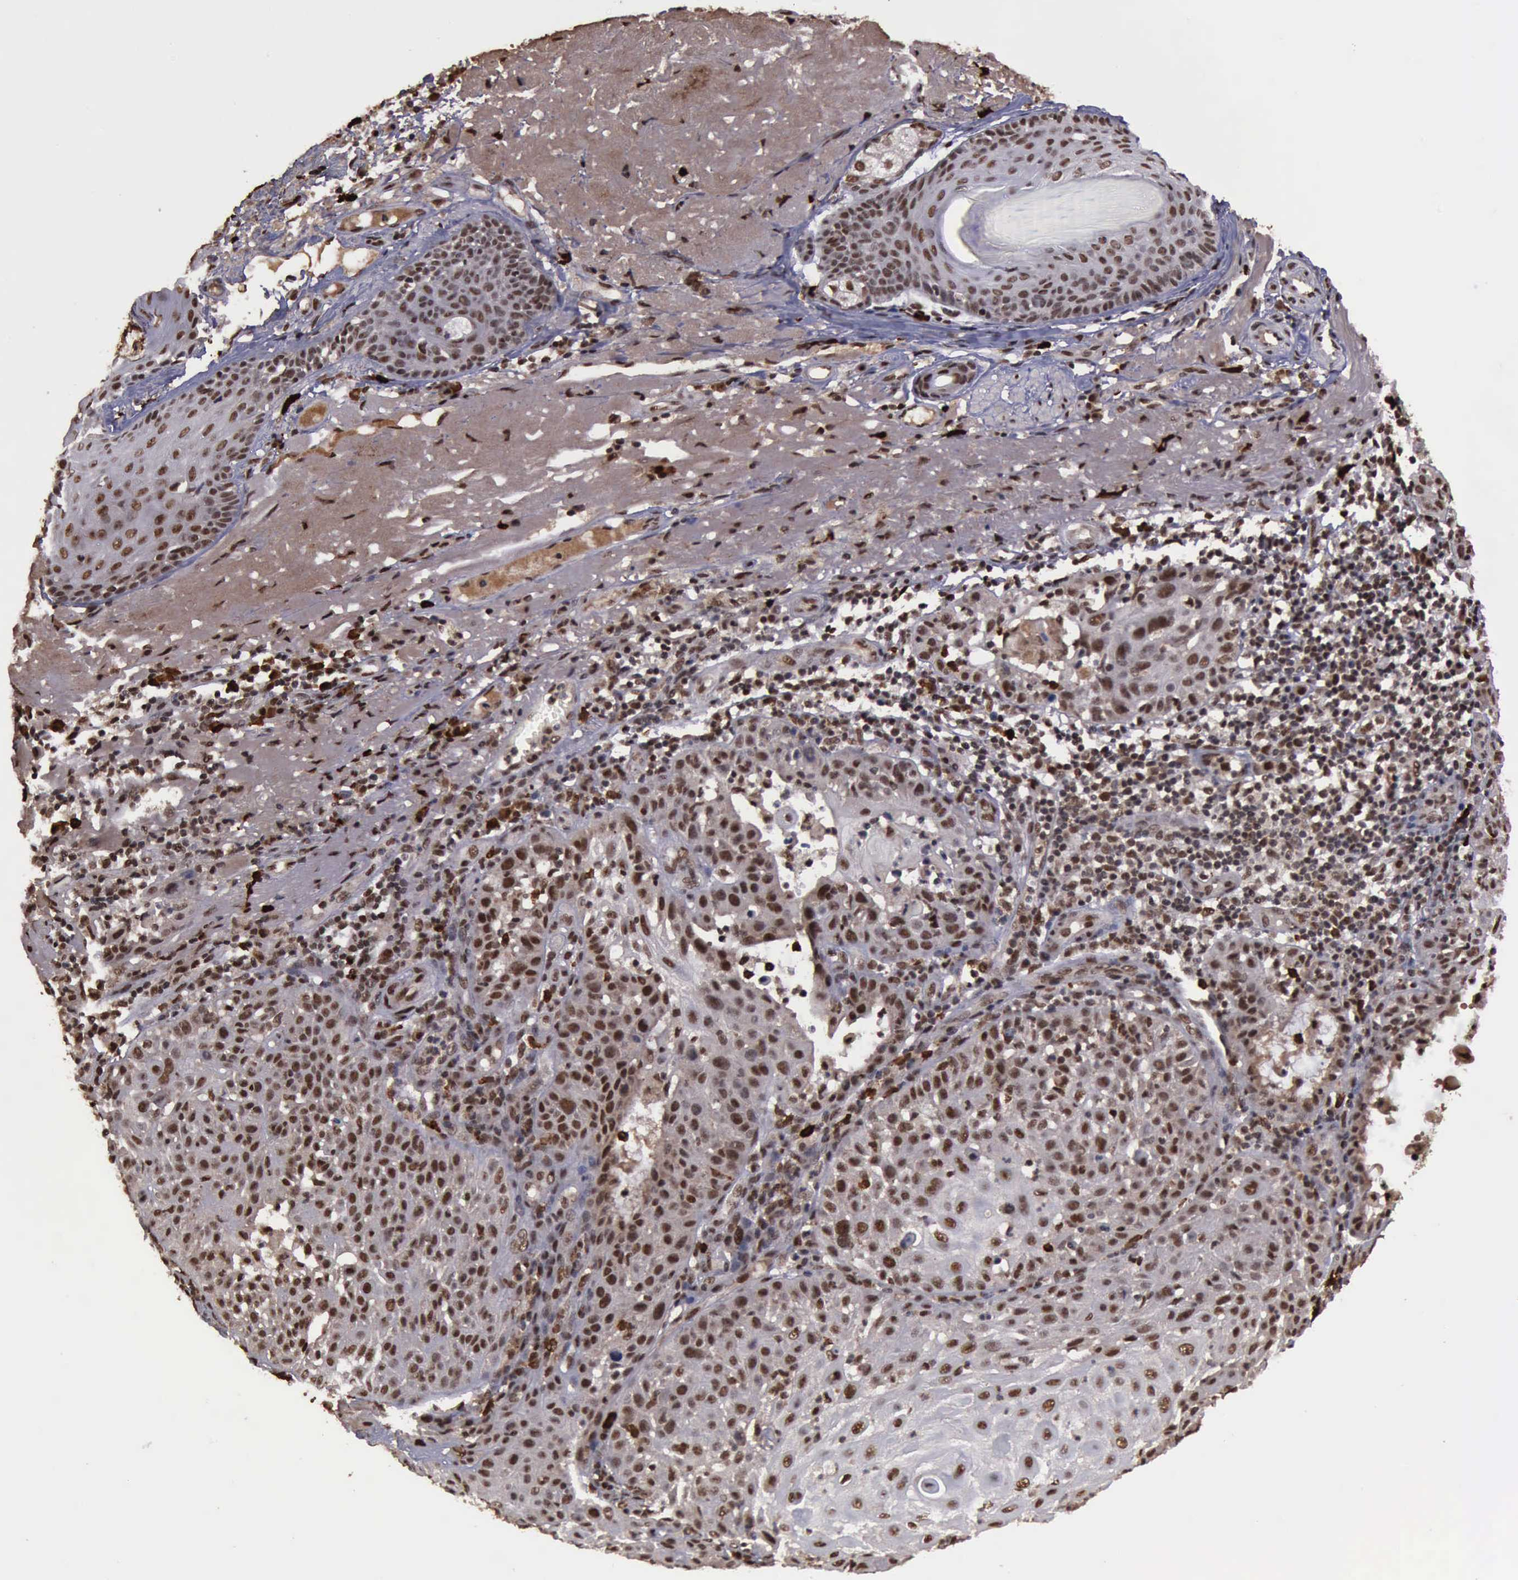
{"staining": {"intensity": "strong", "quantity": ">75%", "location": "nuclear"}, "tissue": "skin cancer", "cell_type": "Tumor cells", "image_type": "cancer", "snomed": [{"axis": "morphology", "description": "Squamous cell carcinoma, NOS"}, {"axis": "topography", "description": "Skin"}], "caption": "An image showing strong nuclear positivity in approximately >75% of tumor cells in skin squamous cell carcinoma, as visualized by brown immunohistochemical staining.", "gene": "TRMT2A", "patient": {"sex": "female", "age": 89}}